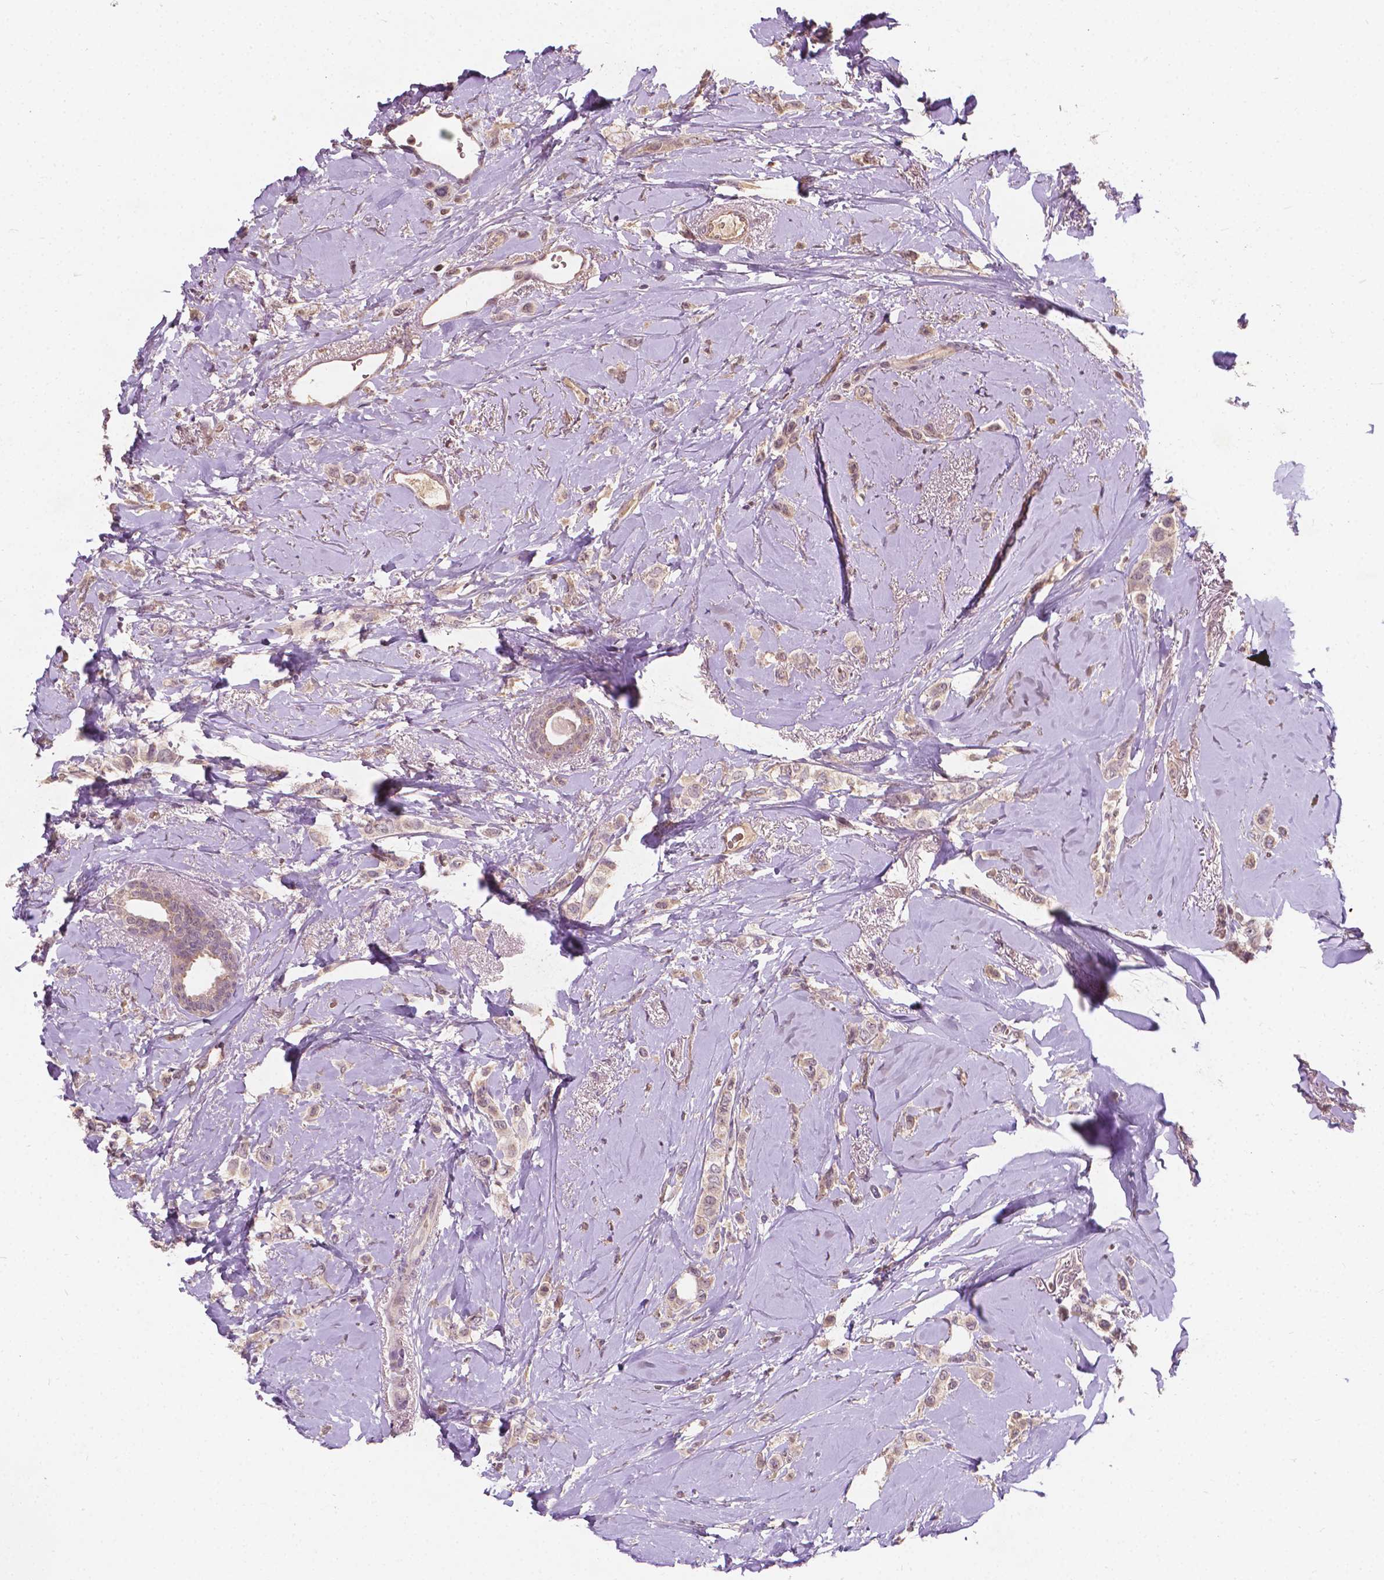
{"staining": {"intensity": "weak", "quantity": "25%-75%", "location": "cytoplasmic/membranous,nuclear"}, "tissue": "breast cancer", "cell_type": "Tumor cells", "image_type": "cancer", "snomed": [{"axis": "morphology", "description": "Lobular carcinoma"}, {"axis": "topography", "description": "Breast"}], "caption": "IHC staining of lobular carcinoma (breast), which reveals low levels of weak cytoplasmic/membranous and nuclear positivity in about 25%-75% of tumor cells indicating weak cytoplasmic/membranous and nuclear protein expression. The staining was performed using DAB (3,3'-diaminobenzidine) (brown) for protein detection and nuclei were counterstained in hematoxylin (blue).", "gene": "DUSP16", "patient": {"sex": "female", "age": 66}}